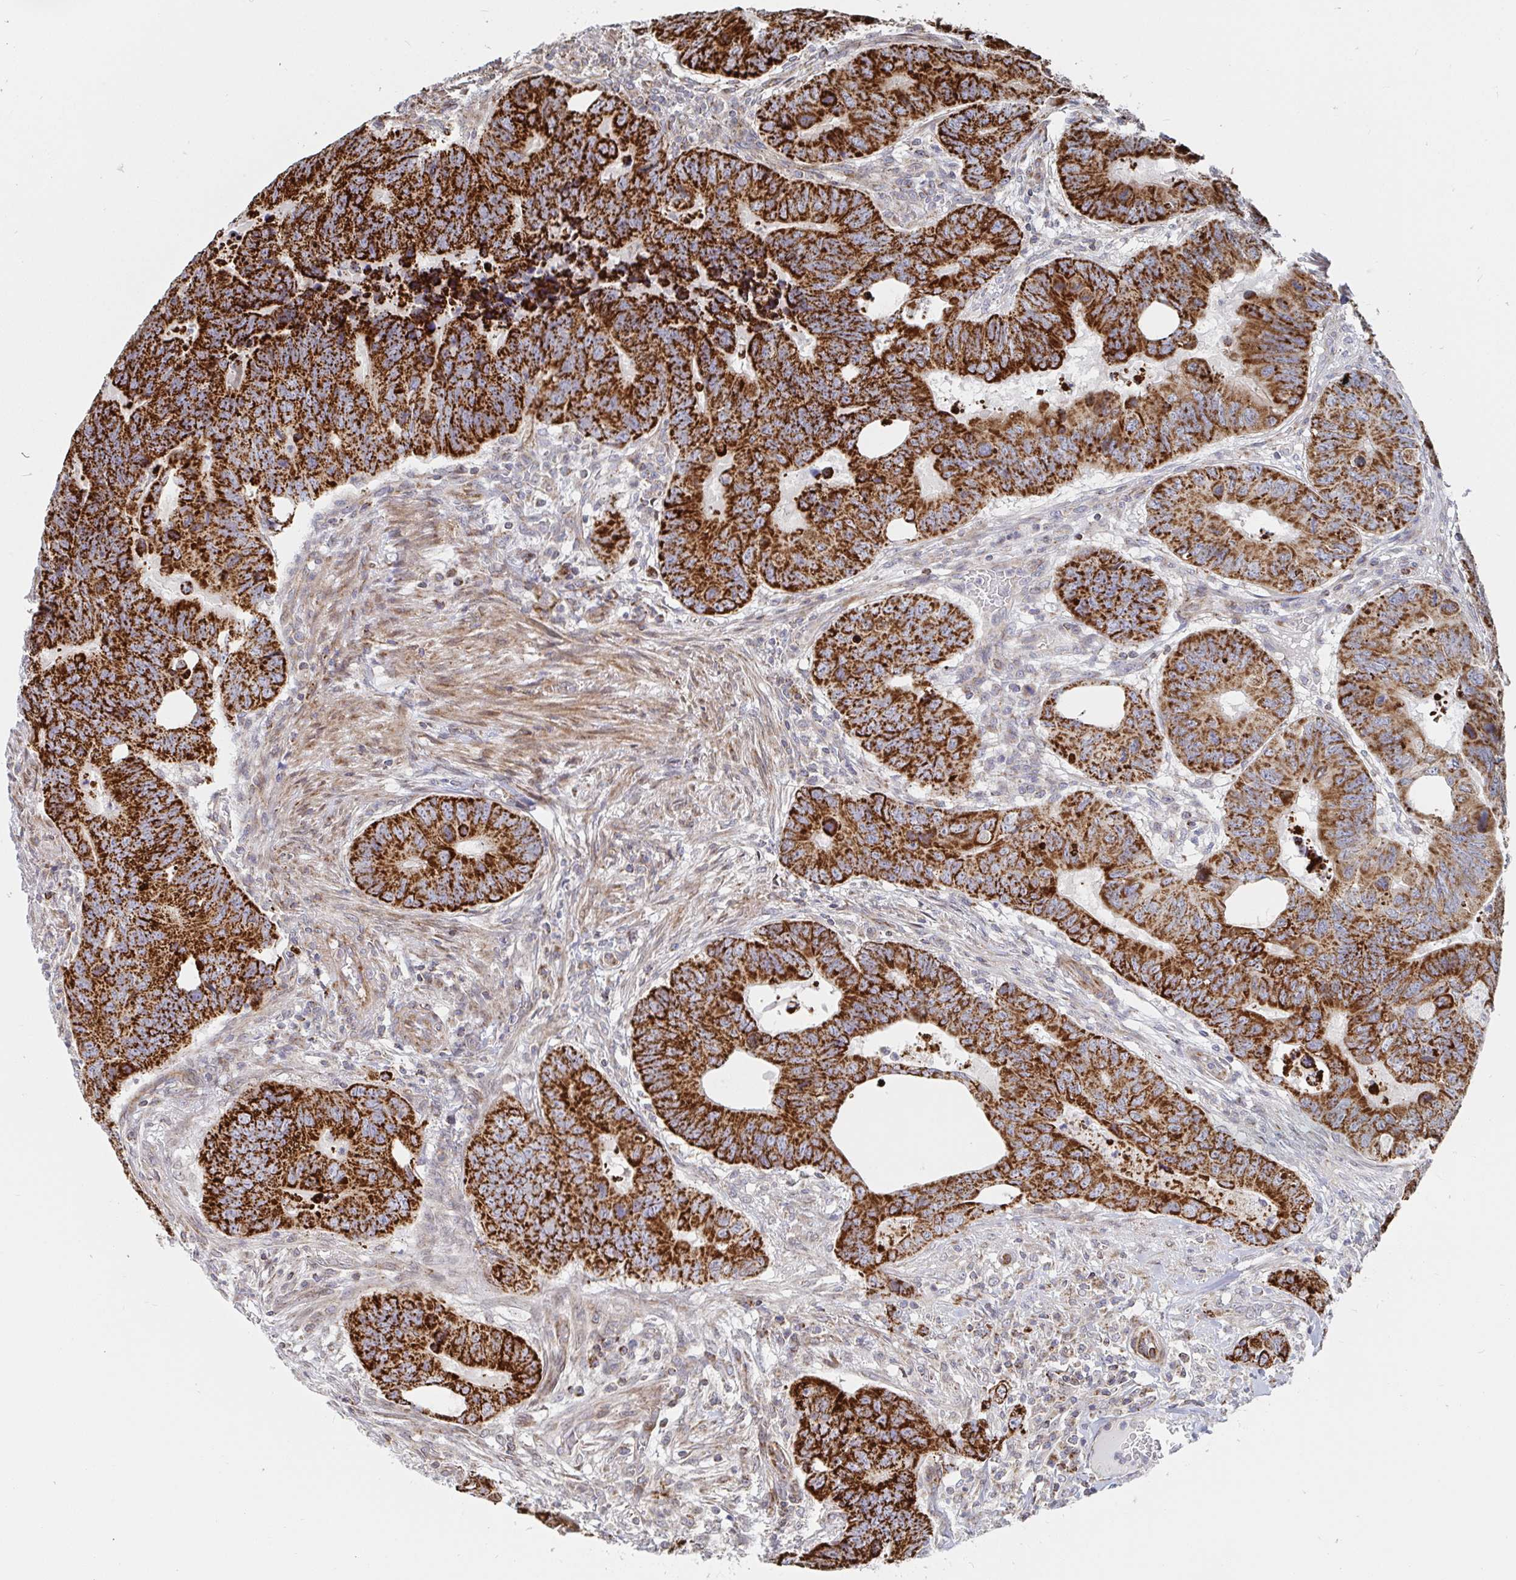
{"staining": {"intensity": "strong", "quantity": ">75%", "location": "cytoplasmic/membranous"}, "tissue": "colorectal cancer", "cell_type": "Tumor cells", "image_type": "cancer", "snomed": [{"axis": "morphology", "description": "Adenocarcinoma, NOS"}, {"axis": "topography", "description": "Colon"}], "caption": "Strong cytoplasmic/membranous positivity is appreciated in approximately >75% of tumor cells in colorectal cancer (adenocarcinoma).", "gene": "STARD8", "patient": {"sex": "male", "age": 62}}